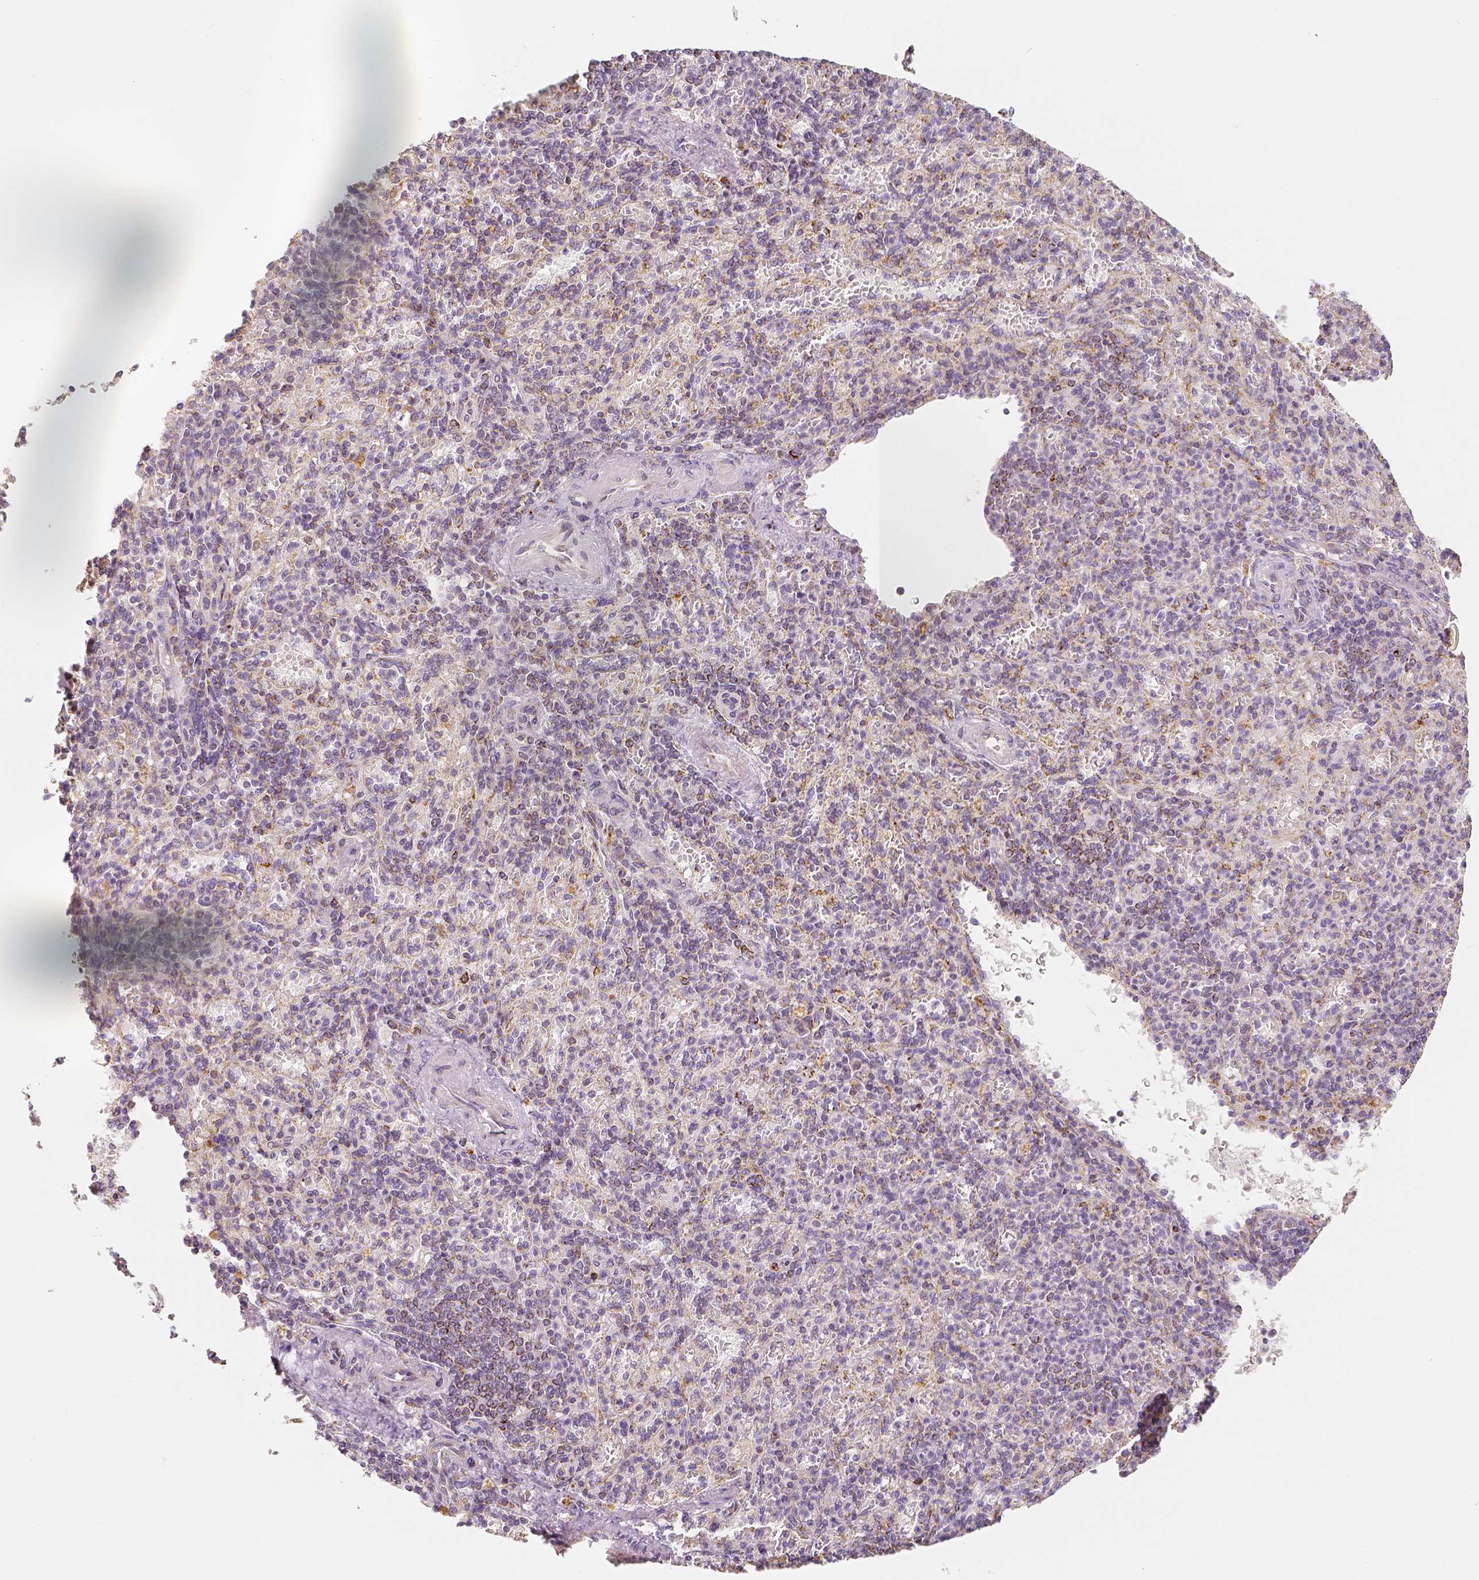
{"staining": {"intensity": "strong", "quantity": "<25%", "location": "cytoplasmic/membranous"}, "tissue": "spleen", "cell_type": "Cells in red pulp", "image_type": "normal", "snomed": [{"axis": "morphology", "description": "Normal tissue, NOS"}, {"axis": "topography", "description": "Spleen"}], "caption": "Immunohistochemical staining of unremarkable spleen demonstrates medium levels of strong cytoplasmic/membranous positivity in about <25% of cells in red pulp.", "gene": "PGAM5", "patient": {"sex": "female", "age": 74}}